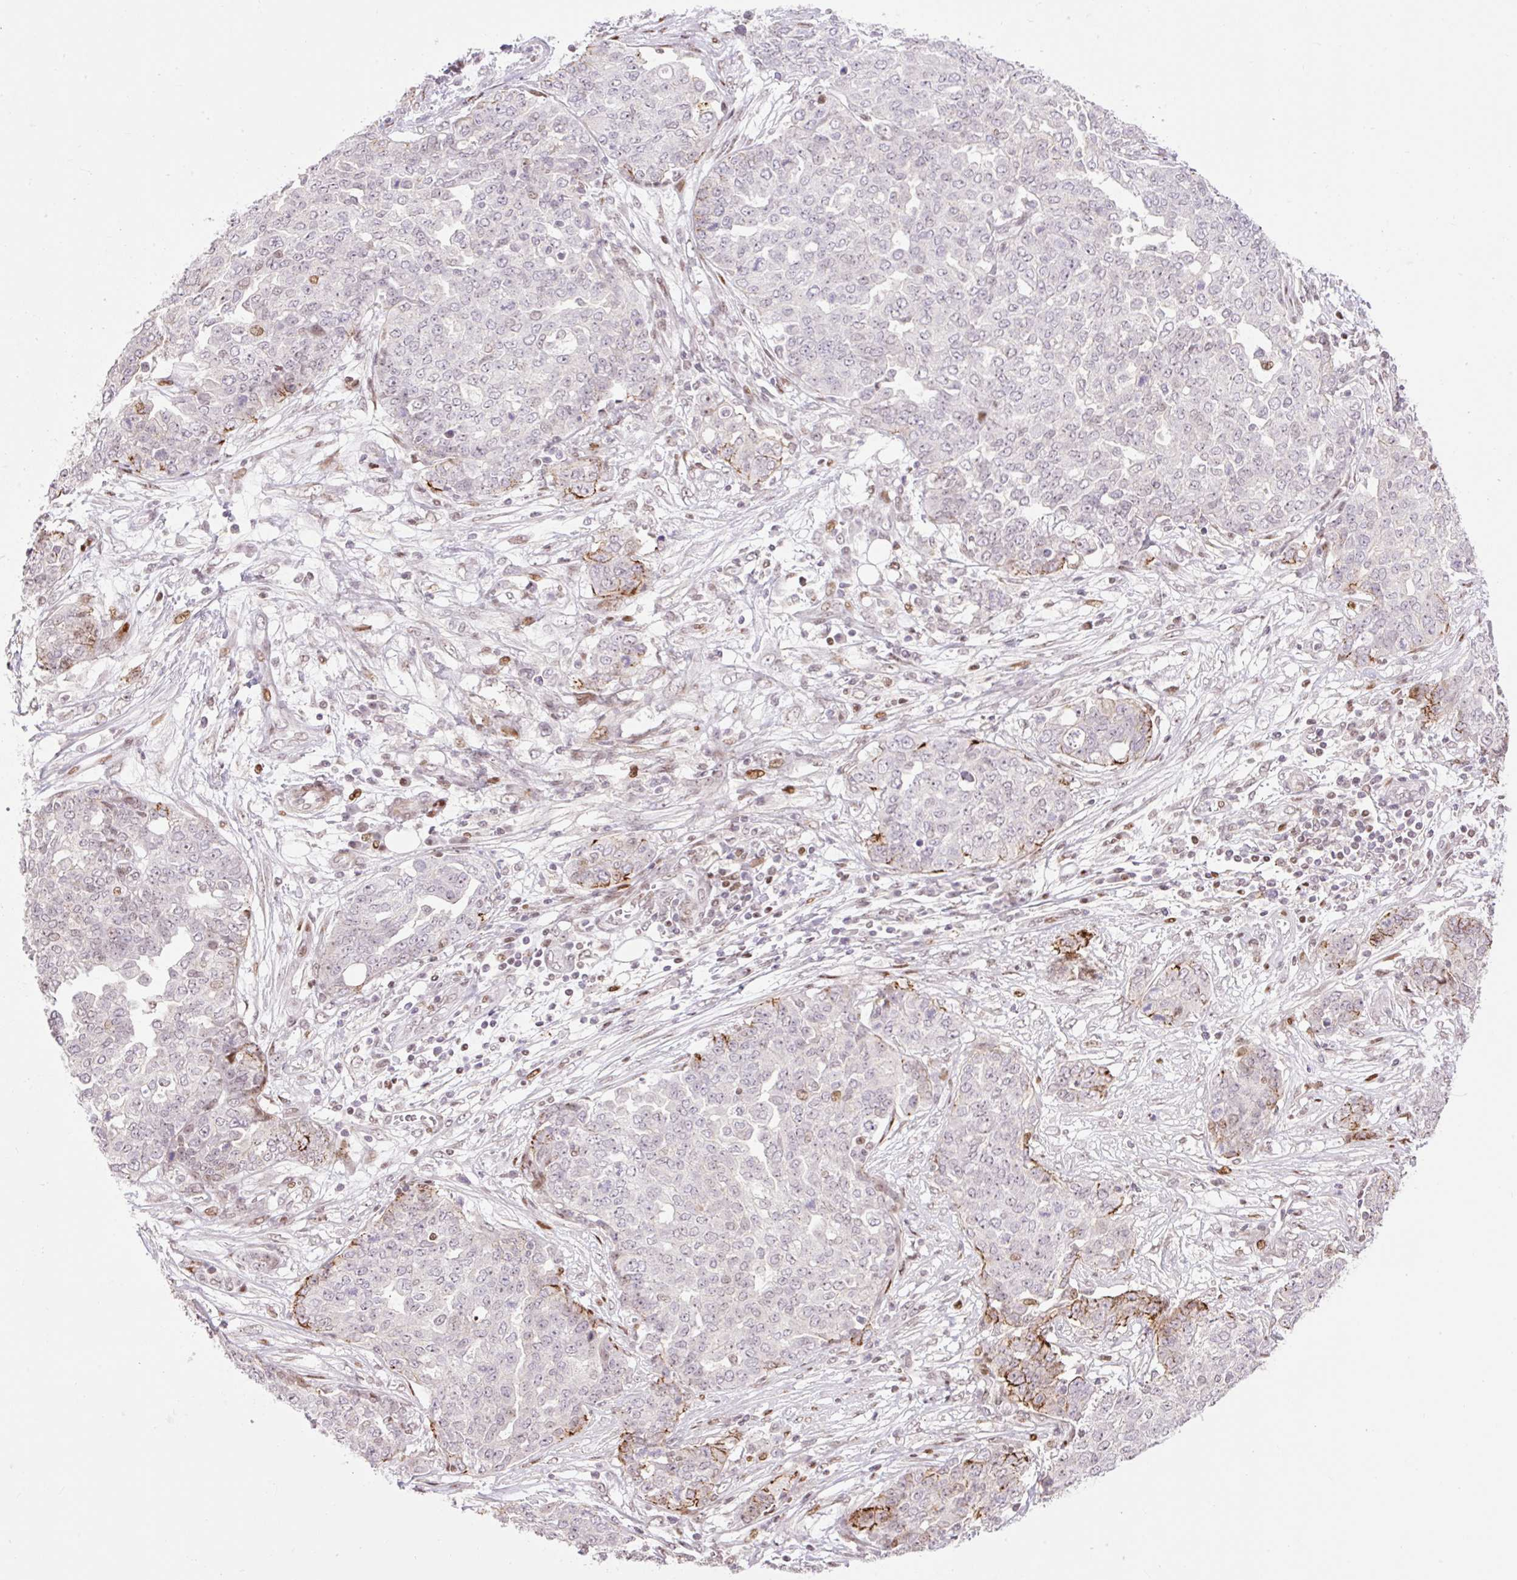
{"staining": {"intensity": "weak", "quantity": "<25%", "location": "cytoplasmic/membranous"}, "tissue": "ovarian cancer", "cell_type": "Tumor cells", "image_type": "cancer", "snomed": [{"axis": "morphology", "description": "Cystadenocarcinoma, serous, NOS"}, {"axis": "topography", "description": "Soft tissue"}, {"axis": "topography", "description": "Ovary"}], "caption": "Immunohistochemistry (IHC) of human serous cystadenocarcinoma (ovarian) exhibits no positivity in tumor cells. (Brightfield microscopy of DAB IHC at high magnification).", "gene": "RIPPLY3", "patient": {"sex": "female", "age": 57}}